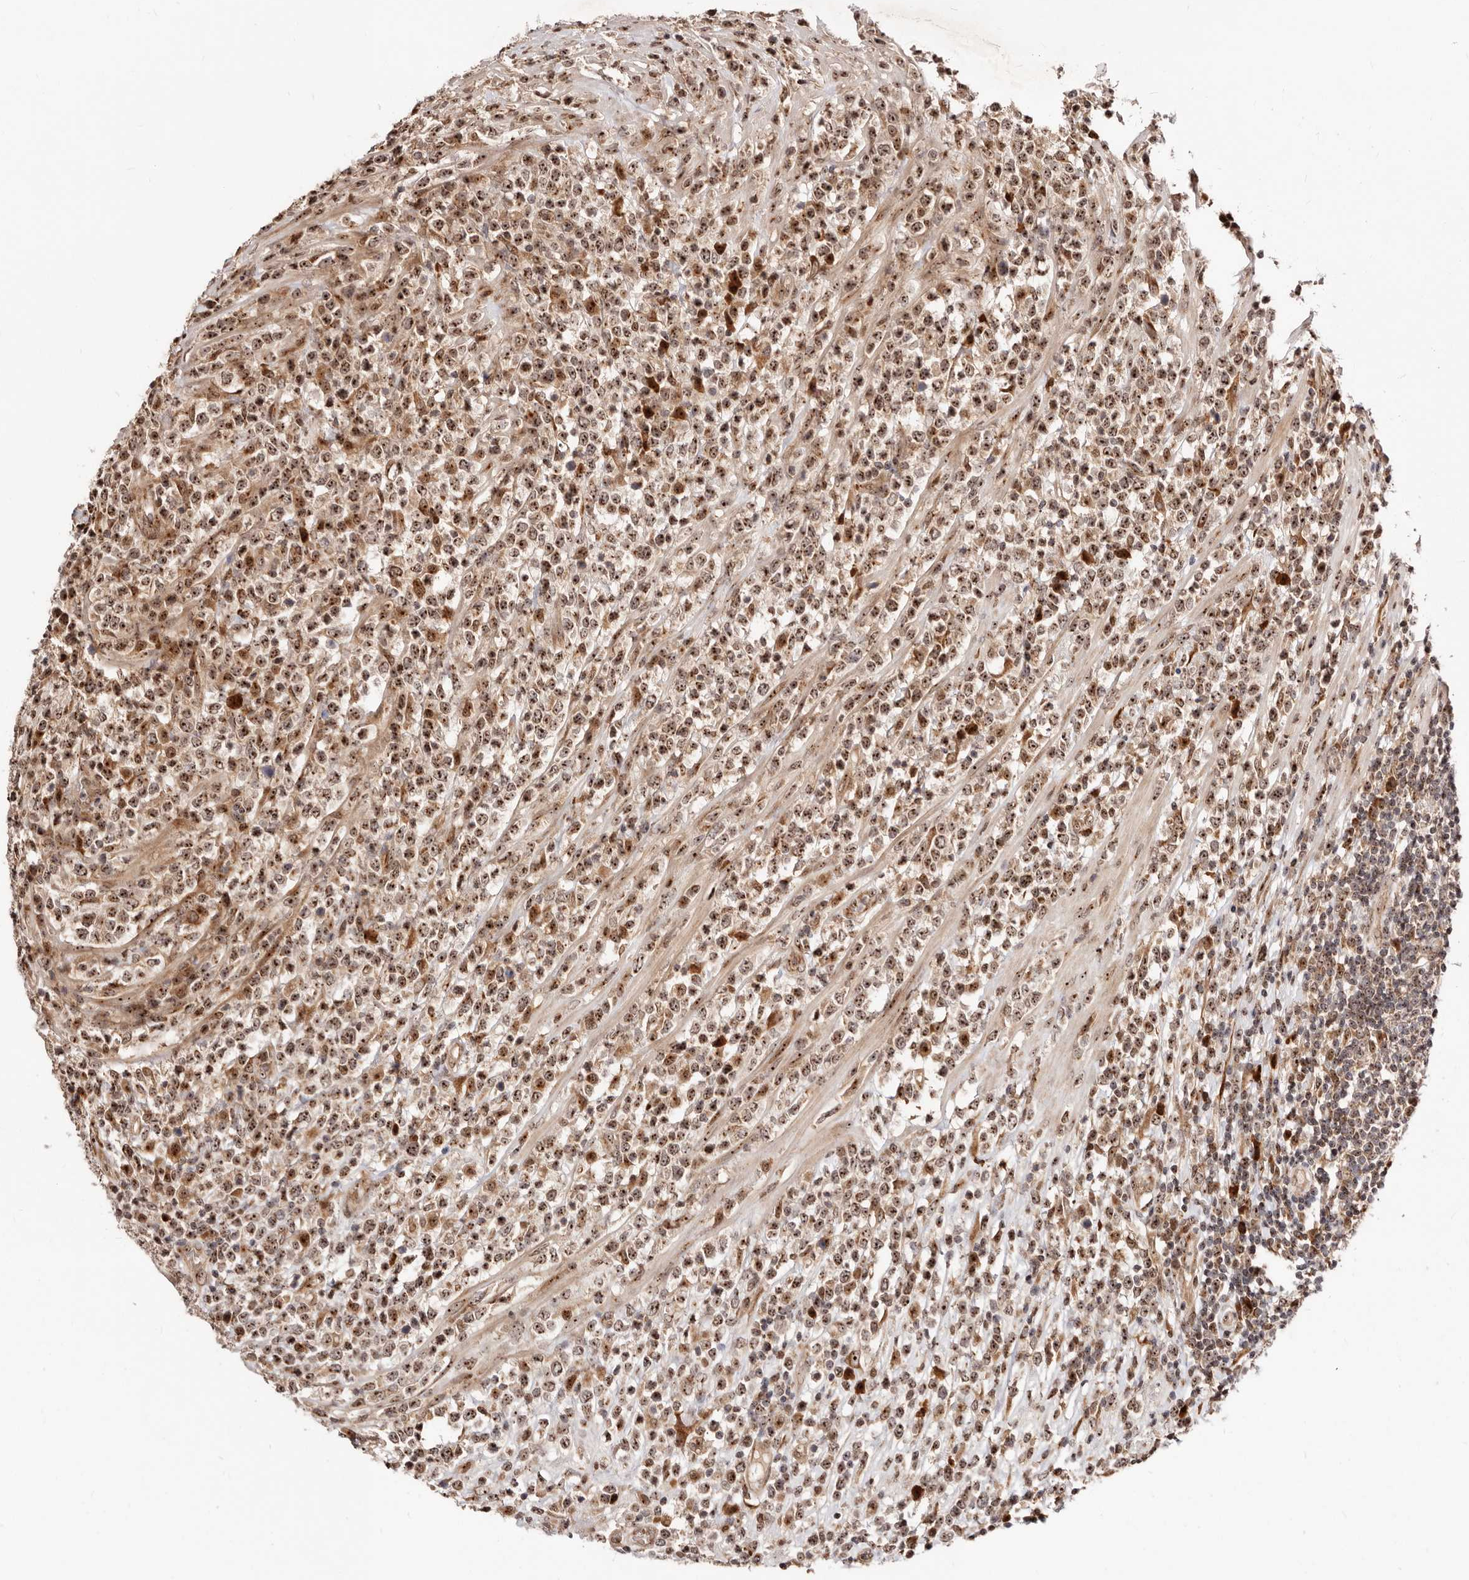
{"staining": {"intensity": "strong", "quantity": ">75%", "location": "nuclear"}, "tissue": "lymphoma", "cell_type": "Tumor cells", "image_type": "cancer", "snomed": [{"axis": "morphology", "description": "Malignant lymphoma, non-Hodgkin's type, High grade"}, {"axis": "topography", "description": "Colon"}], "caption": "The photomicrograph displays immunohistochemical staining of lymphoma. There is strong nuclear expression is identified in approximately >75% of tumor cells. Nuclei are stained in blue.", "gene": "APOL6", "patient": {"sex": "female", "age": 53}}